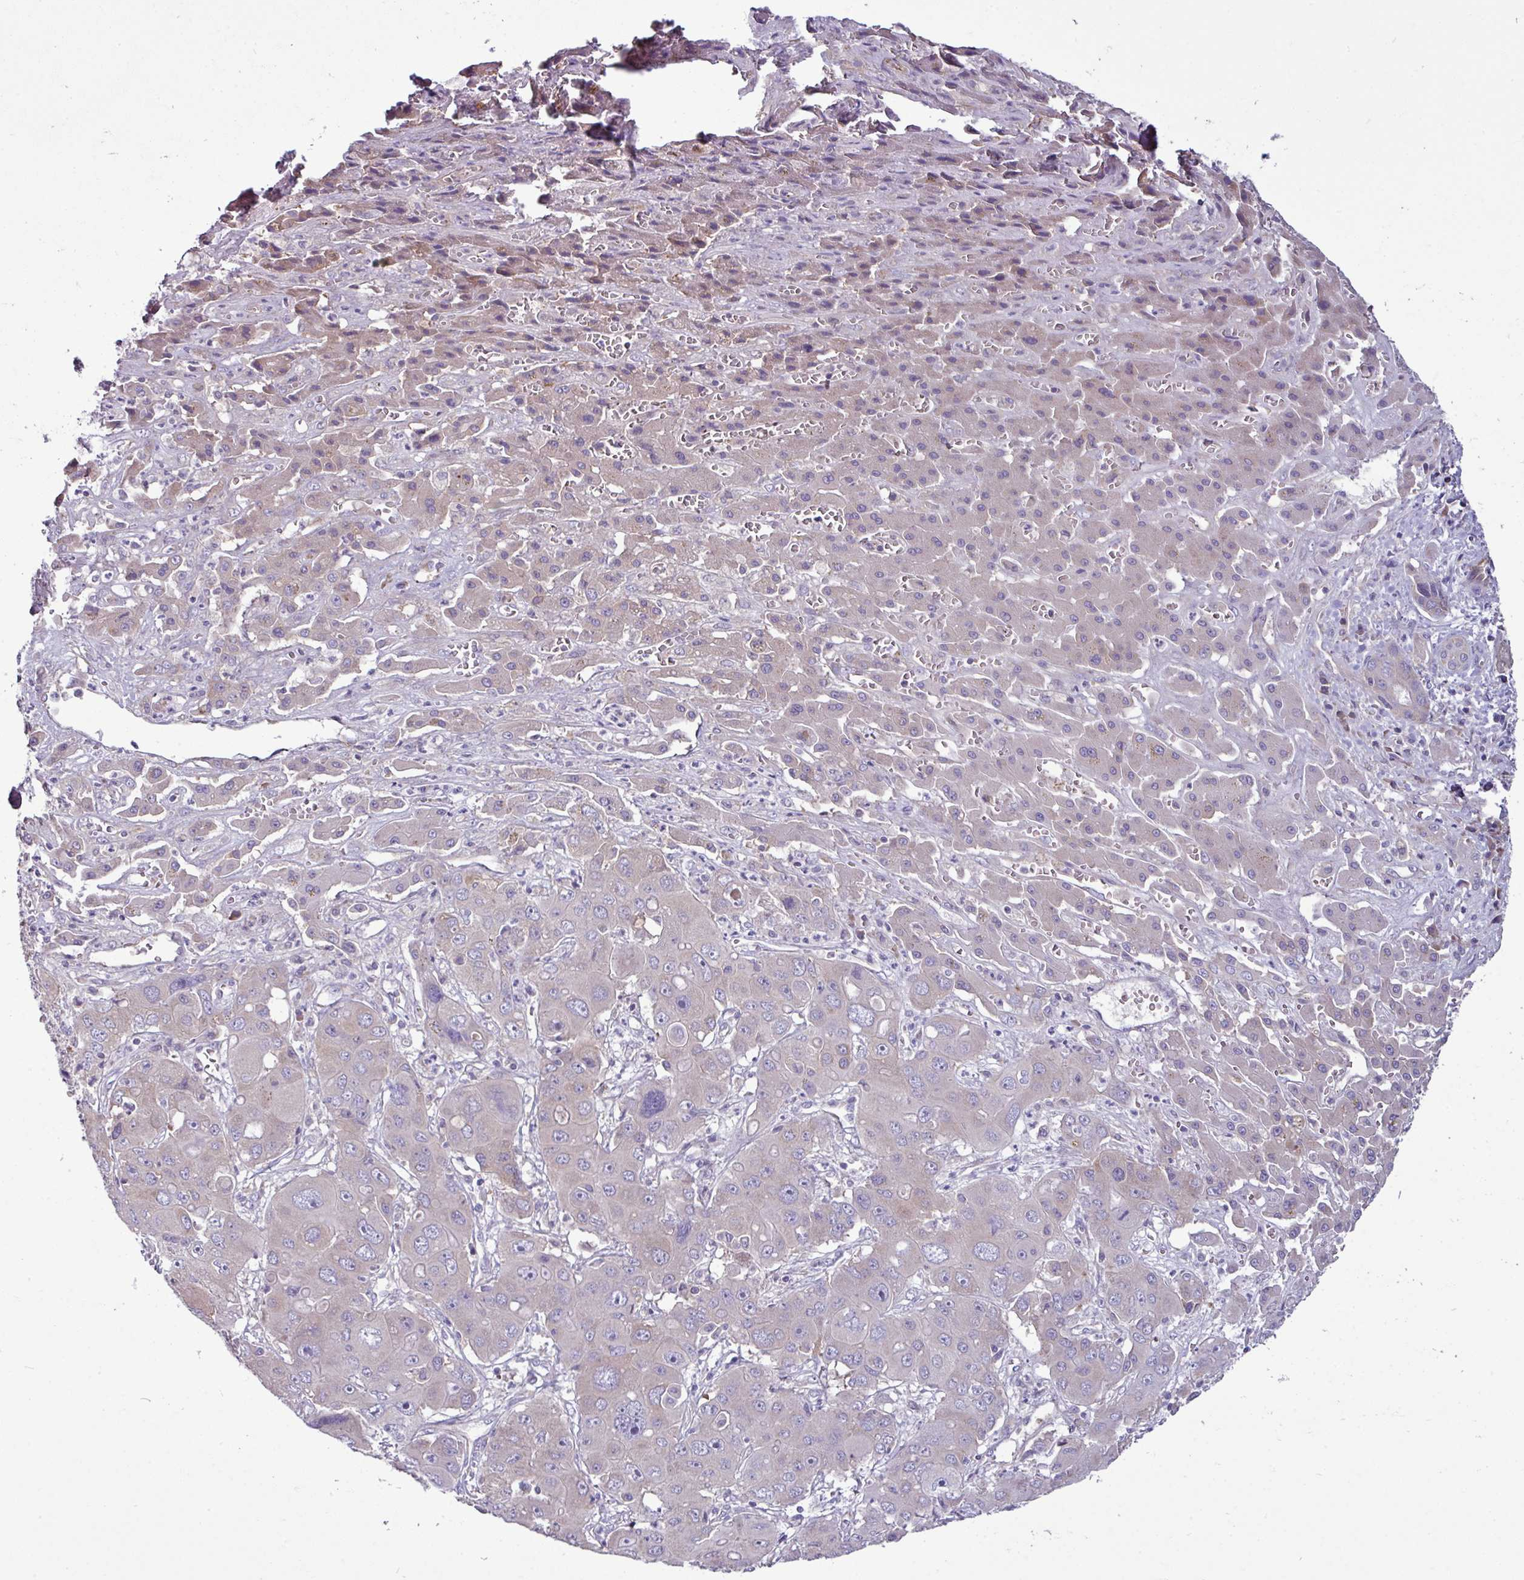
{"staining": {"intensity": "weak", "quantity": "<25%", "location": "cytoplasmic/membranous"}, "tissue": "liver cancer", "cell_type": "Tumor cells", "image_type": "cancer", "snomed": [{"axis": "morphology", "description": "Cholangiocarcinoma"}, {"axis": "topography", "description": "Liver"}], "caption": "Protein analysis of liver cancer (cholangiocarcinoma) demonstrates no significant expression in tumor cells.", "gene": "AGAP5", "patient": {"sex": "male", "age": 67}}